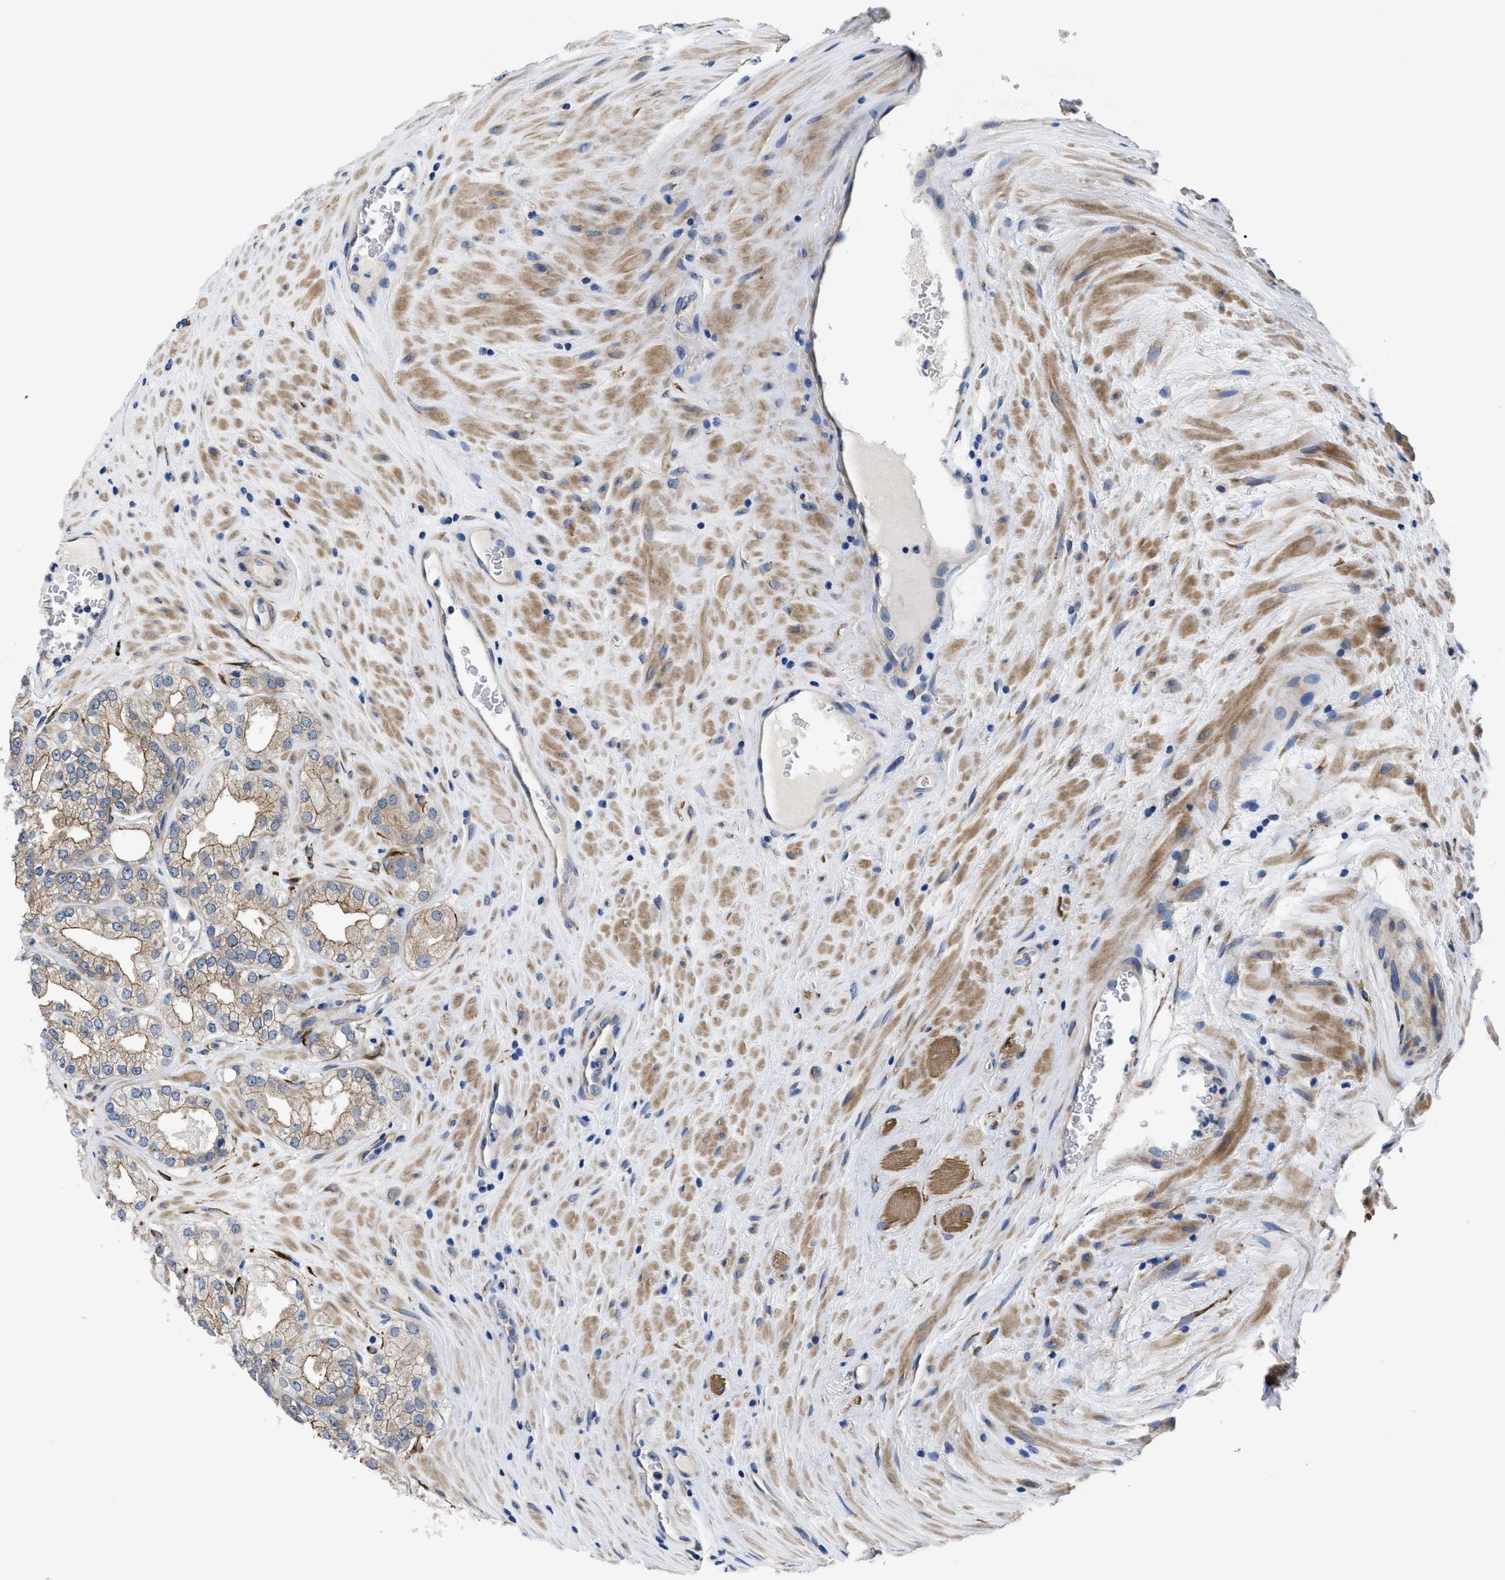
{"staining": {"intensity": "weak", "quantity": "25%-75%", "location": "cytoplasmic/membranous"}, "tissue": "prostate cancer", "cell_type": "Tumor cells", "image_type": "cancer", "snomed": [{"axis": "morphology", "description": "Adenocarcinoma, High grade"}, {"axis": "topography", "description": "Prostate"}], "caption": "This micrograph exhibits immunohistochemistry (IHC) staining of human prostate high-grade adenocarcinoma, with low weak cytoplasmic/membranous staining in about 25%-75% of tumor cells.", "gene": "SQLE", "patient": {"sex": "male", "age": 71}}